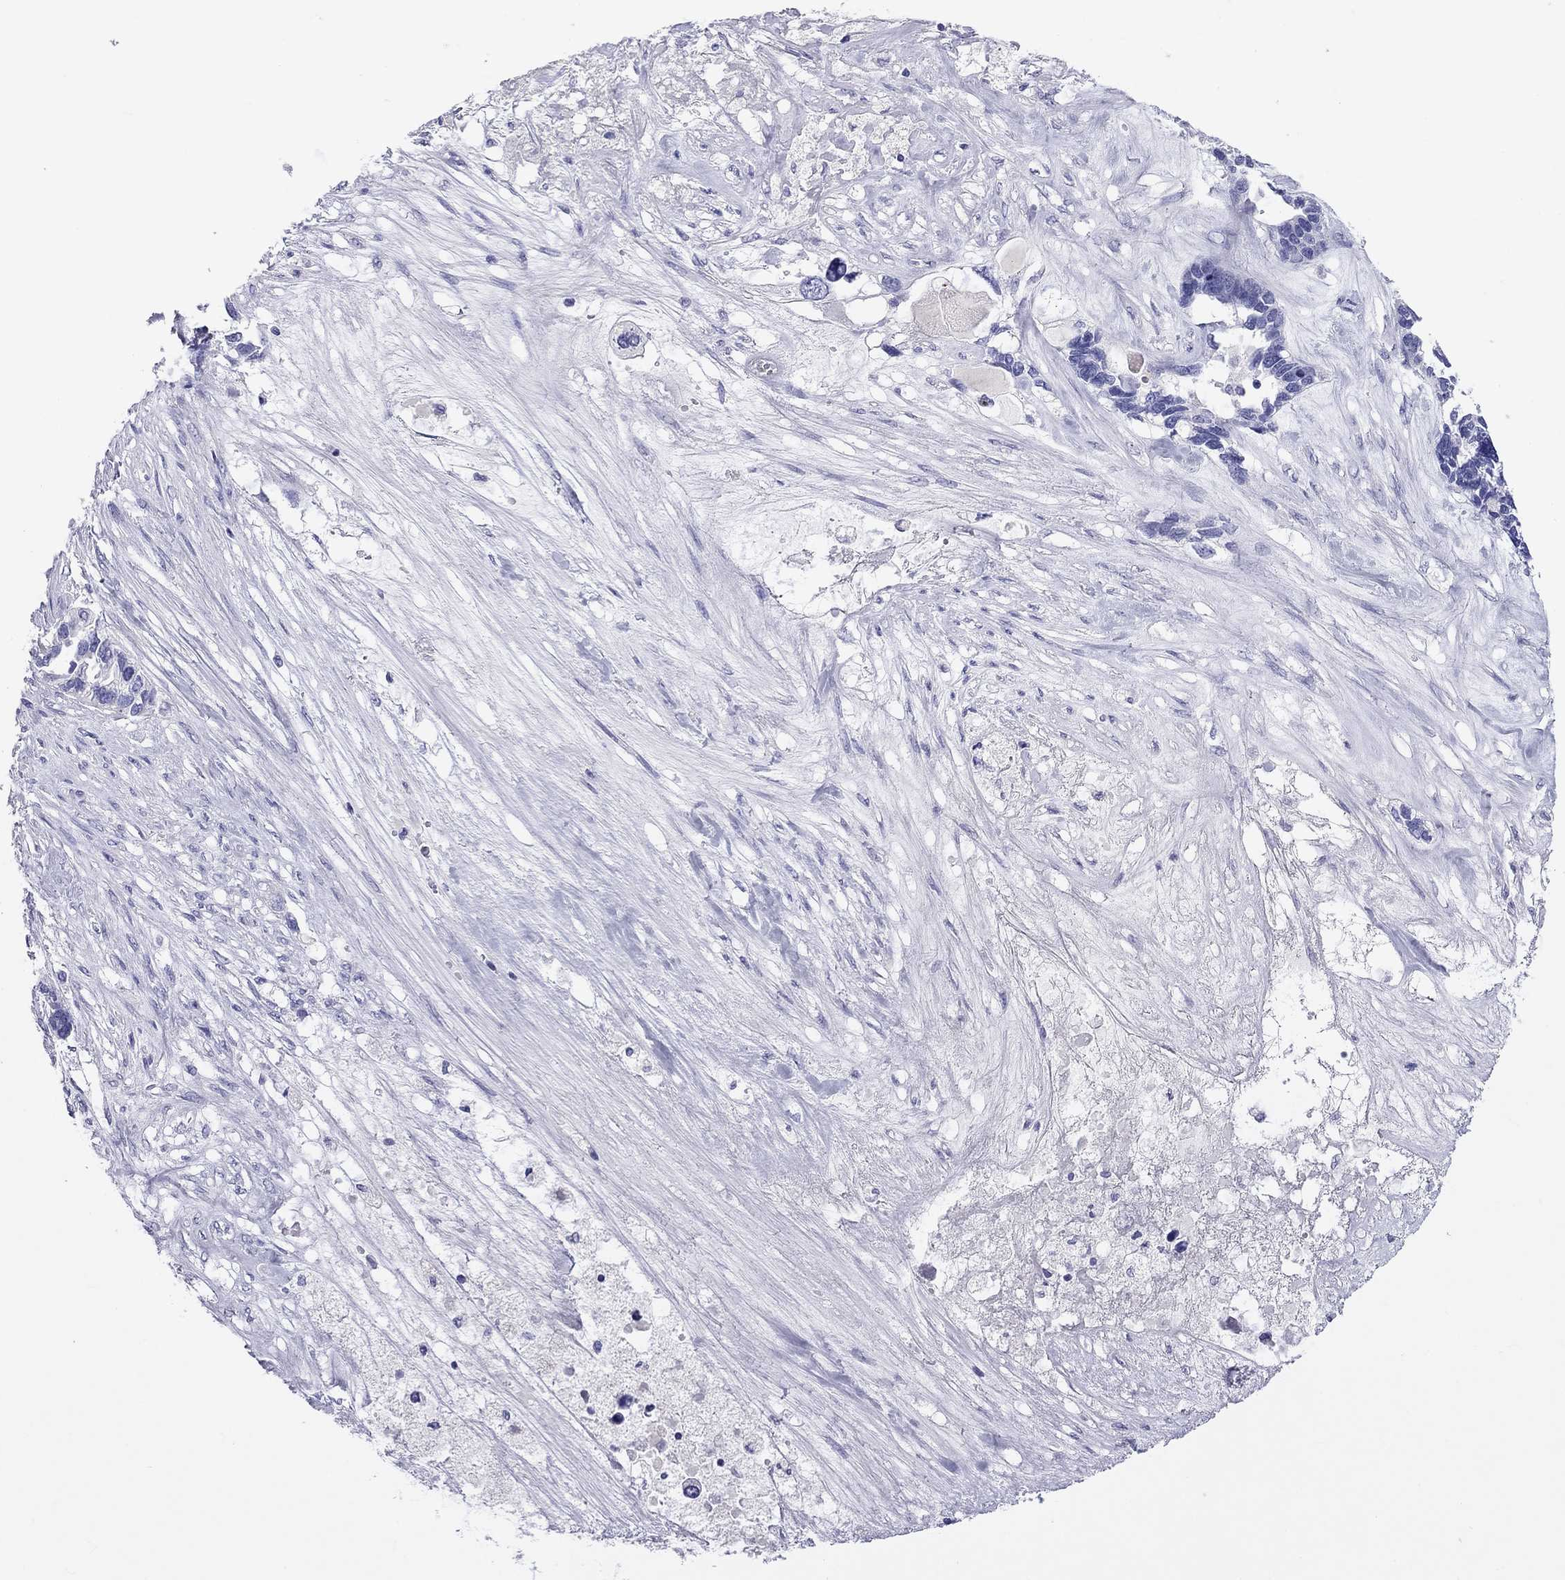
{"staining": {"intensity": "negative", "quantity": "none", "location": "none"}, "tissue": "ovarian cancer", "cell_type": "Tumor cells", "image_type": "cancer", "snomed": [{"axis": "morphology", "description": "Cystadenocarcinoma, serous, NOS"}, {"axis": "topography", "description": "Ovary"}], "caption": "The image exhibits no staining of tumor cells in serous cystadenocarcinoma (ovarian).", "gene": "CALHM1", "patient": {"sex": "female", "age": 54}}